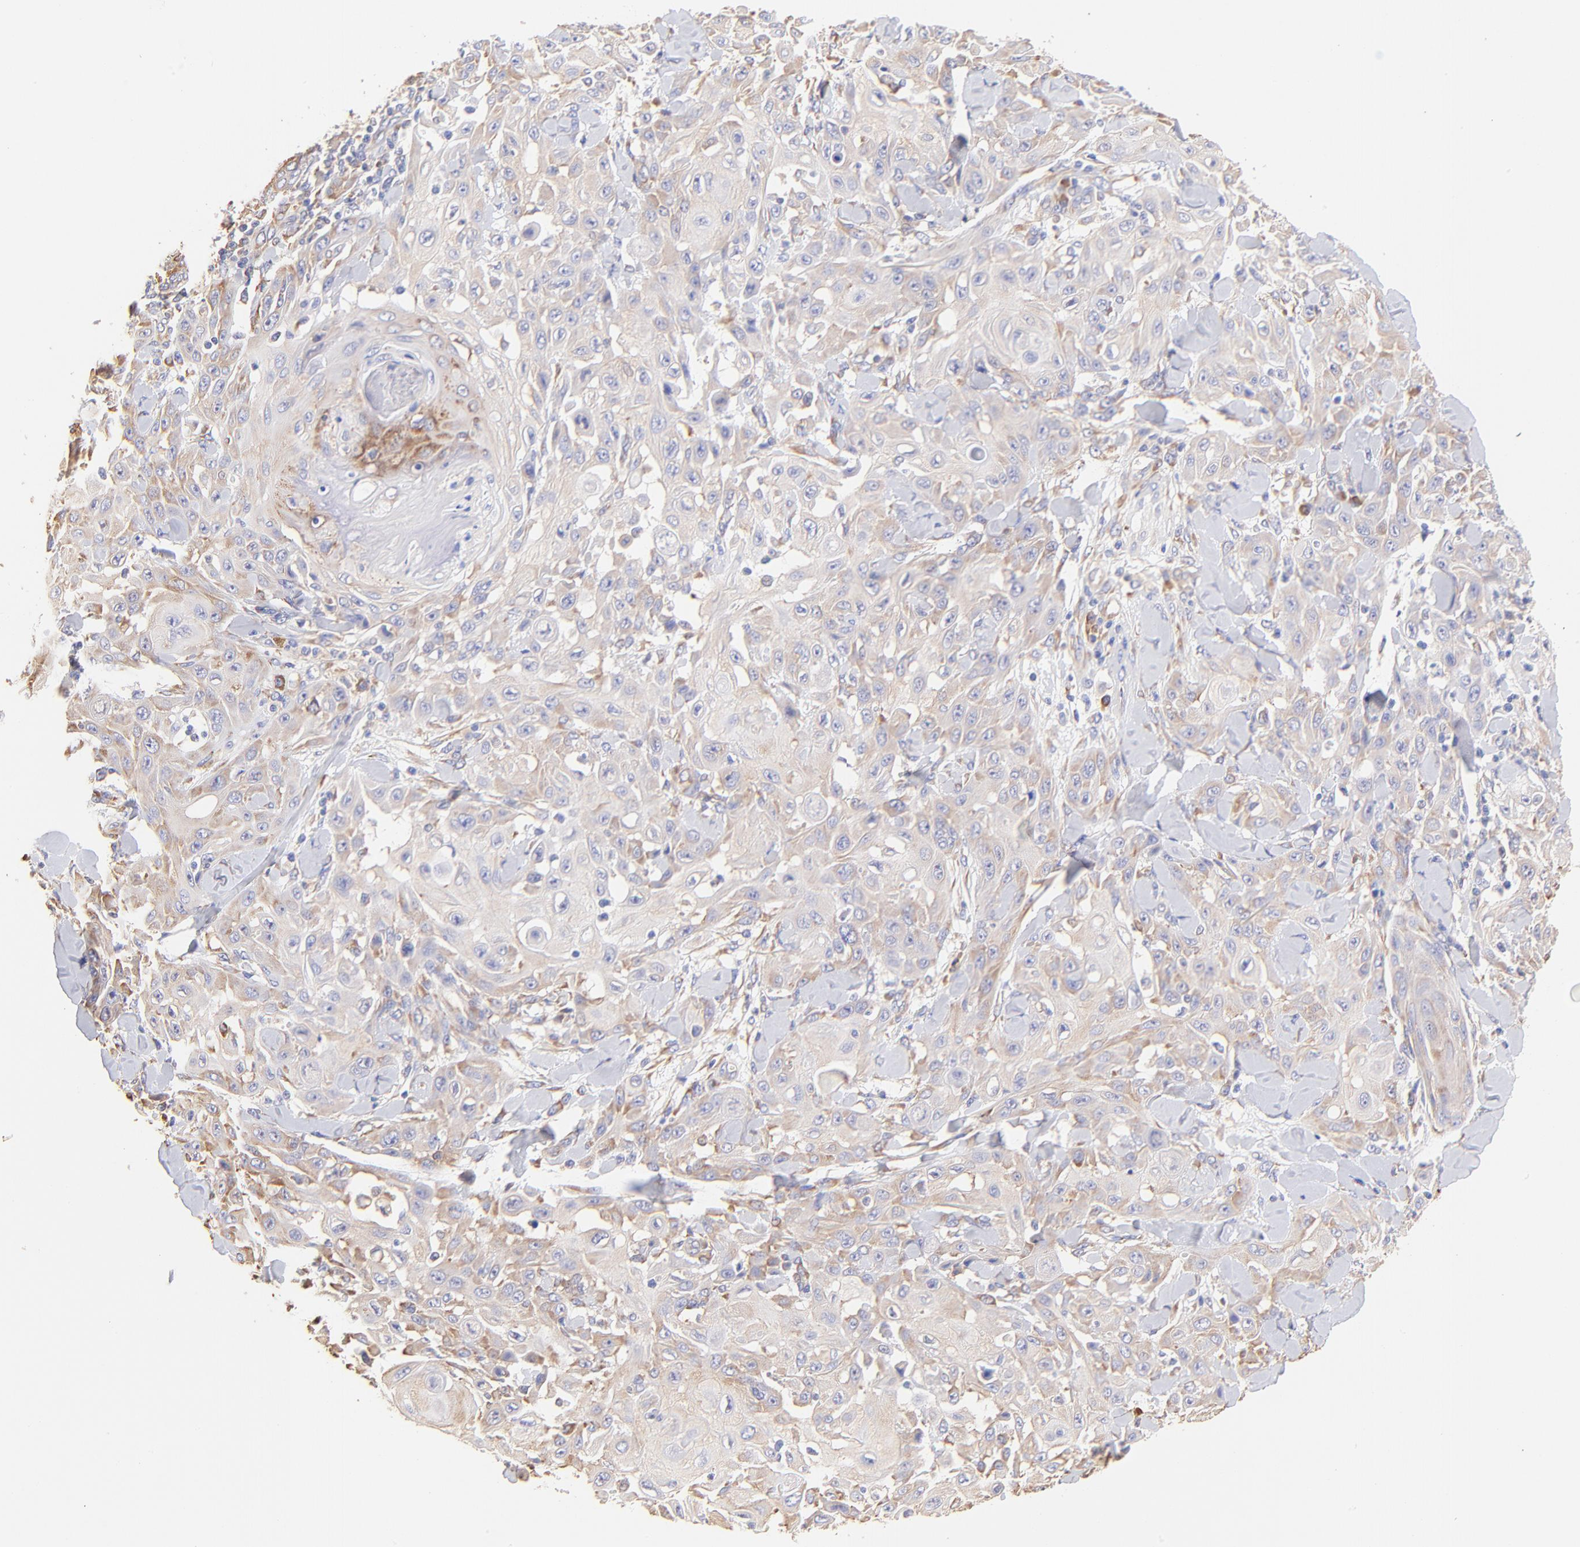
{"staining": {"intensity": "moderate", "quantity": "25%-75%", "location": "cytoplasmic/membranous"}, "tissue": "skin cancer", "cell_type": "Tumor cells", "image_type": "cancer", "snomed": [{"axis": "morphology", "description": "Squamous cell carcinoma, NOS"}, {"axis": "topography", "description": "Skin"}], "caption": "Immunohistochemical staining of human squamous cell carcinoma (skin) reveals medium levels of moderate cytoplasmic/membranous staining in about 25%-75% of tumor cells.", "gene": "RPL30", "patient": {"sex": "male", "age": 24}}